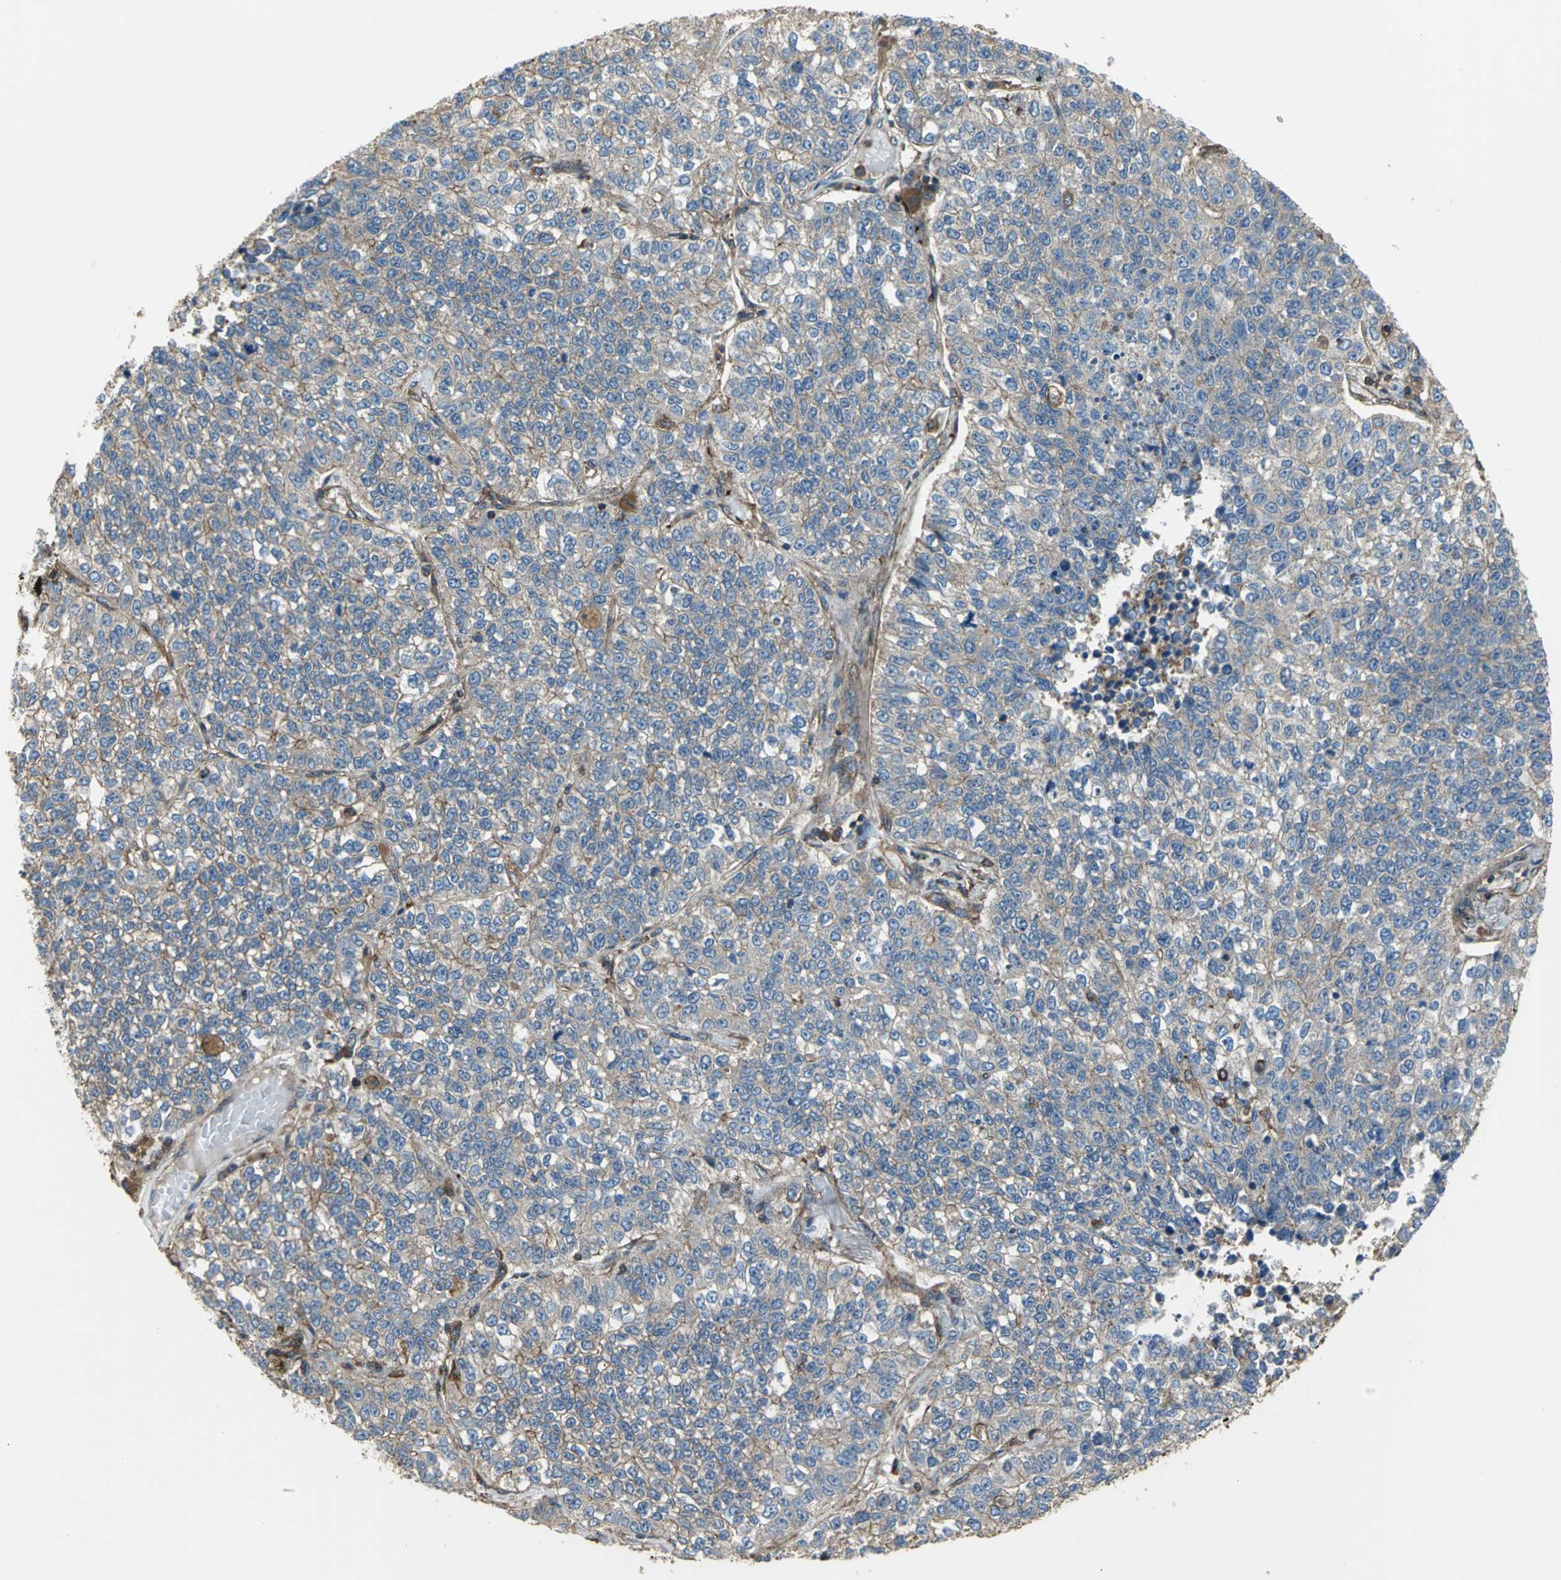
{"staining": {"intensity": "weak", "quantity": "25%-75%", "location": "cytoplasmic/membranous"}, "tissue": "lung cancer", "cell_type": "Tumor cells", "image_type": "cancer", "snomed": [{"axis": "morphology", "description": "Adenocarcinoma, NOS"}, {"axis": "topography", "description": "Lung"}], "caption": "Immunohistochemical staining of lung adenocarcinoma exhibits weak cytoplasmic/membranous protein expression in about 25%-75% of tumor cells.", "gene": "TLN1", "patient": {"sex": "male", "age": 49}}